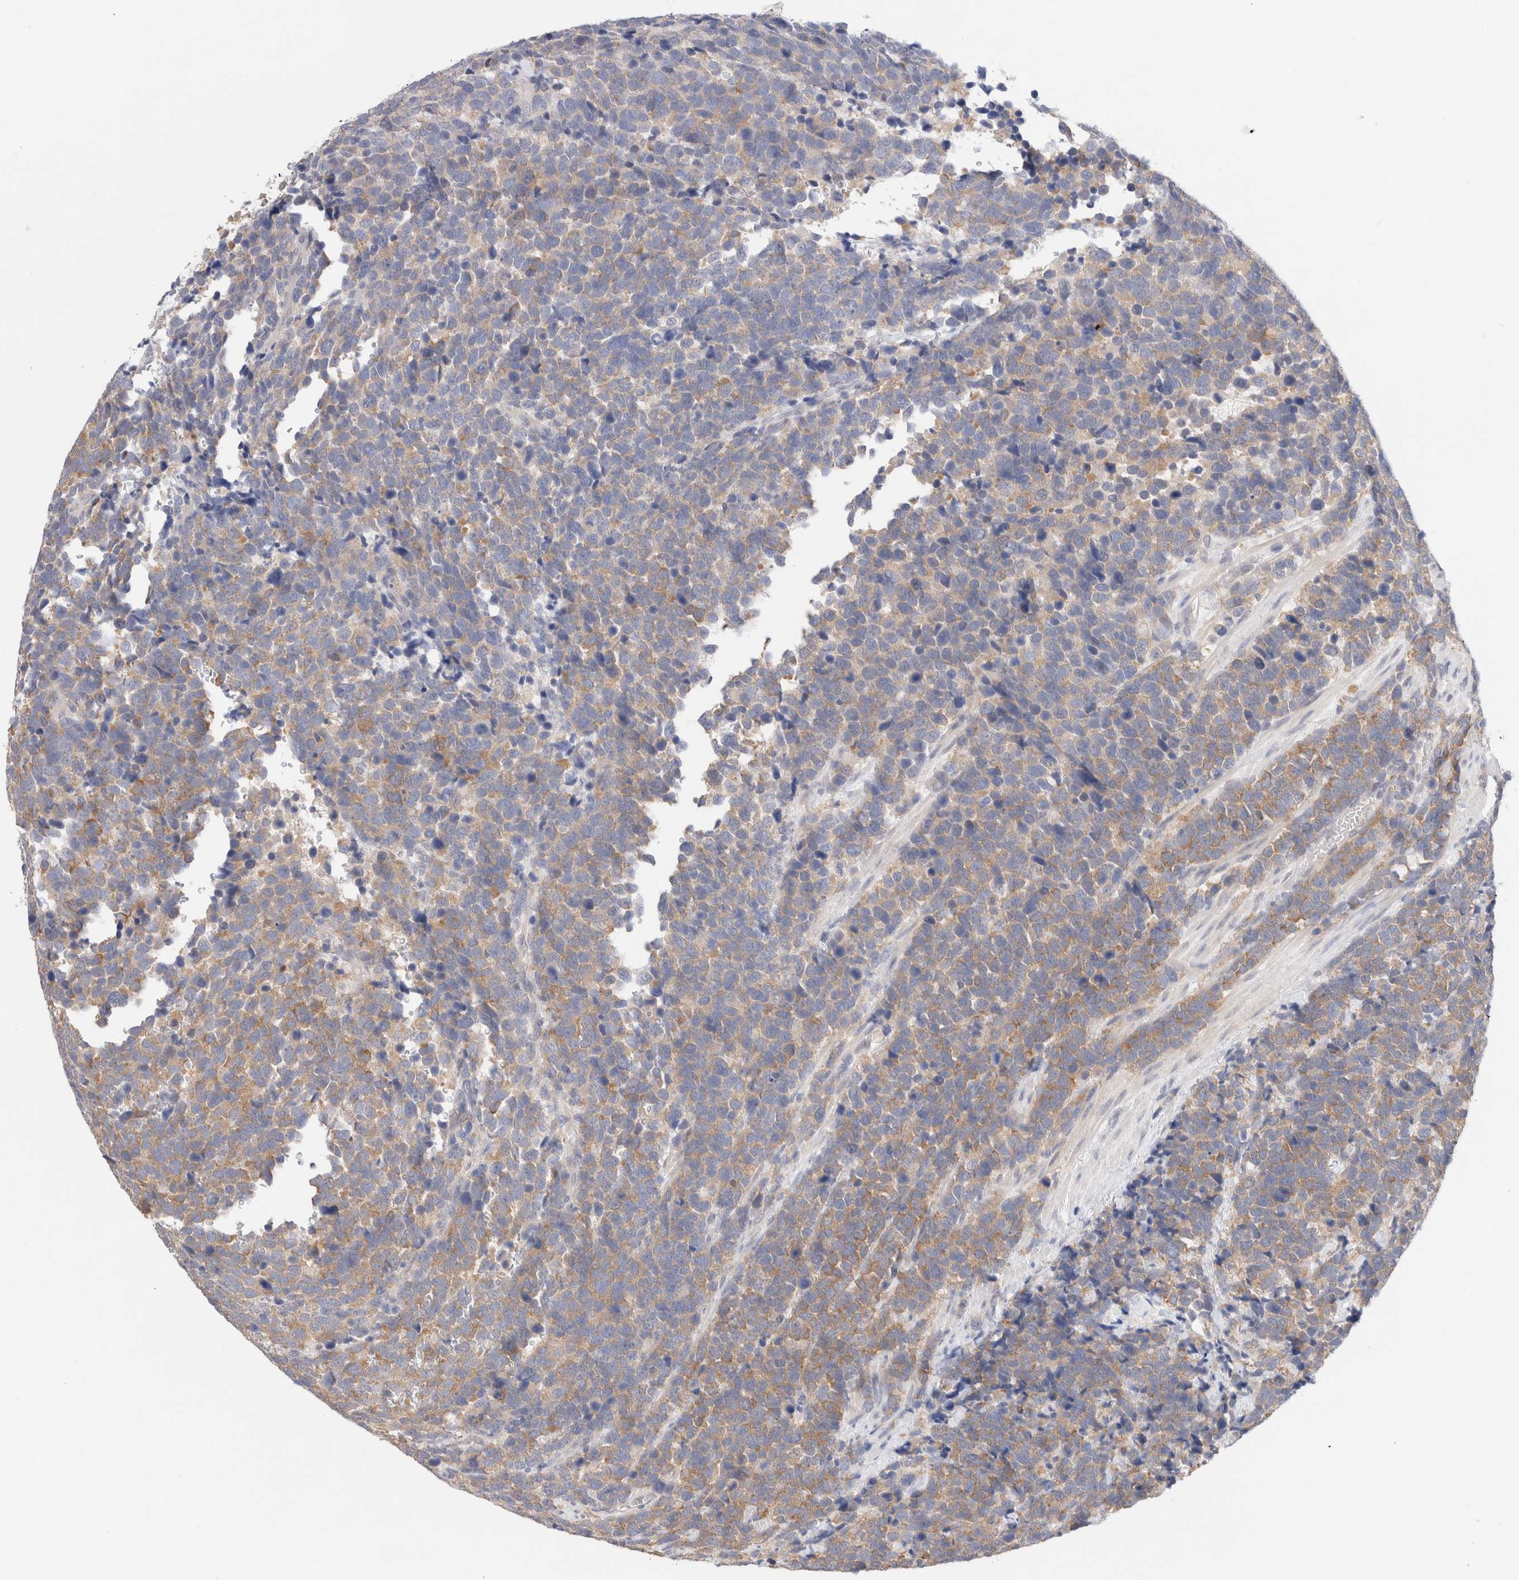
{"staining": {"intensity": "moderate", "quantity": "25%-75%", "location": "cytoplasmic/membranous"}, "tissue": "urothelial cancer", "cell_type": "Tumor cells", "image_type": "cancer", "snomed": [{"axis": "morphology", "description": "Urothelial carcinoma, High grade"}, {"axis": "topography", "description": "Urinary bladder"}], "caption": "IHC of human urothelial carcinoma (high-grade) exhibits medium levels of moderate cytoplasmic/membranous expression in approximately 25%-75% of tumor cells.", "gene": "C17orf97", "patient": {"sex": "female", "age": 82}}